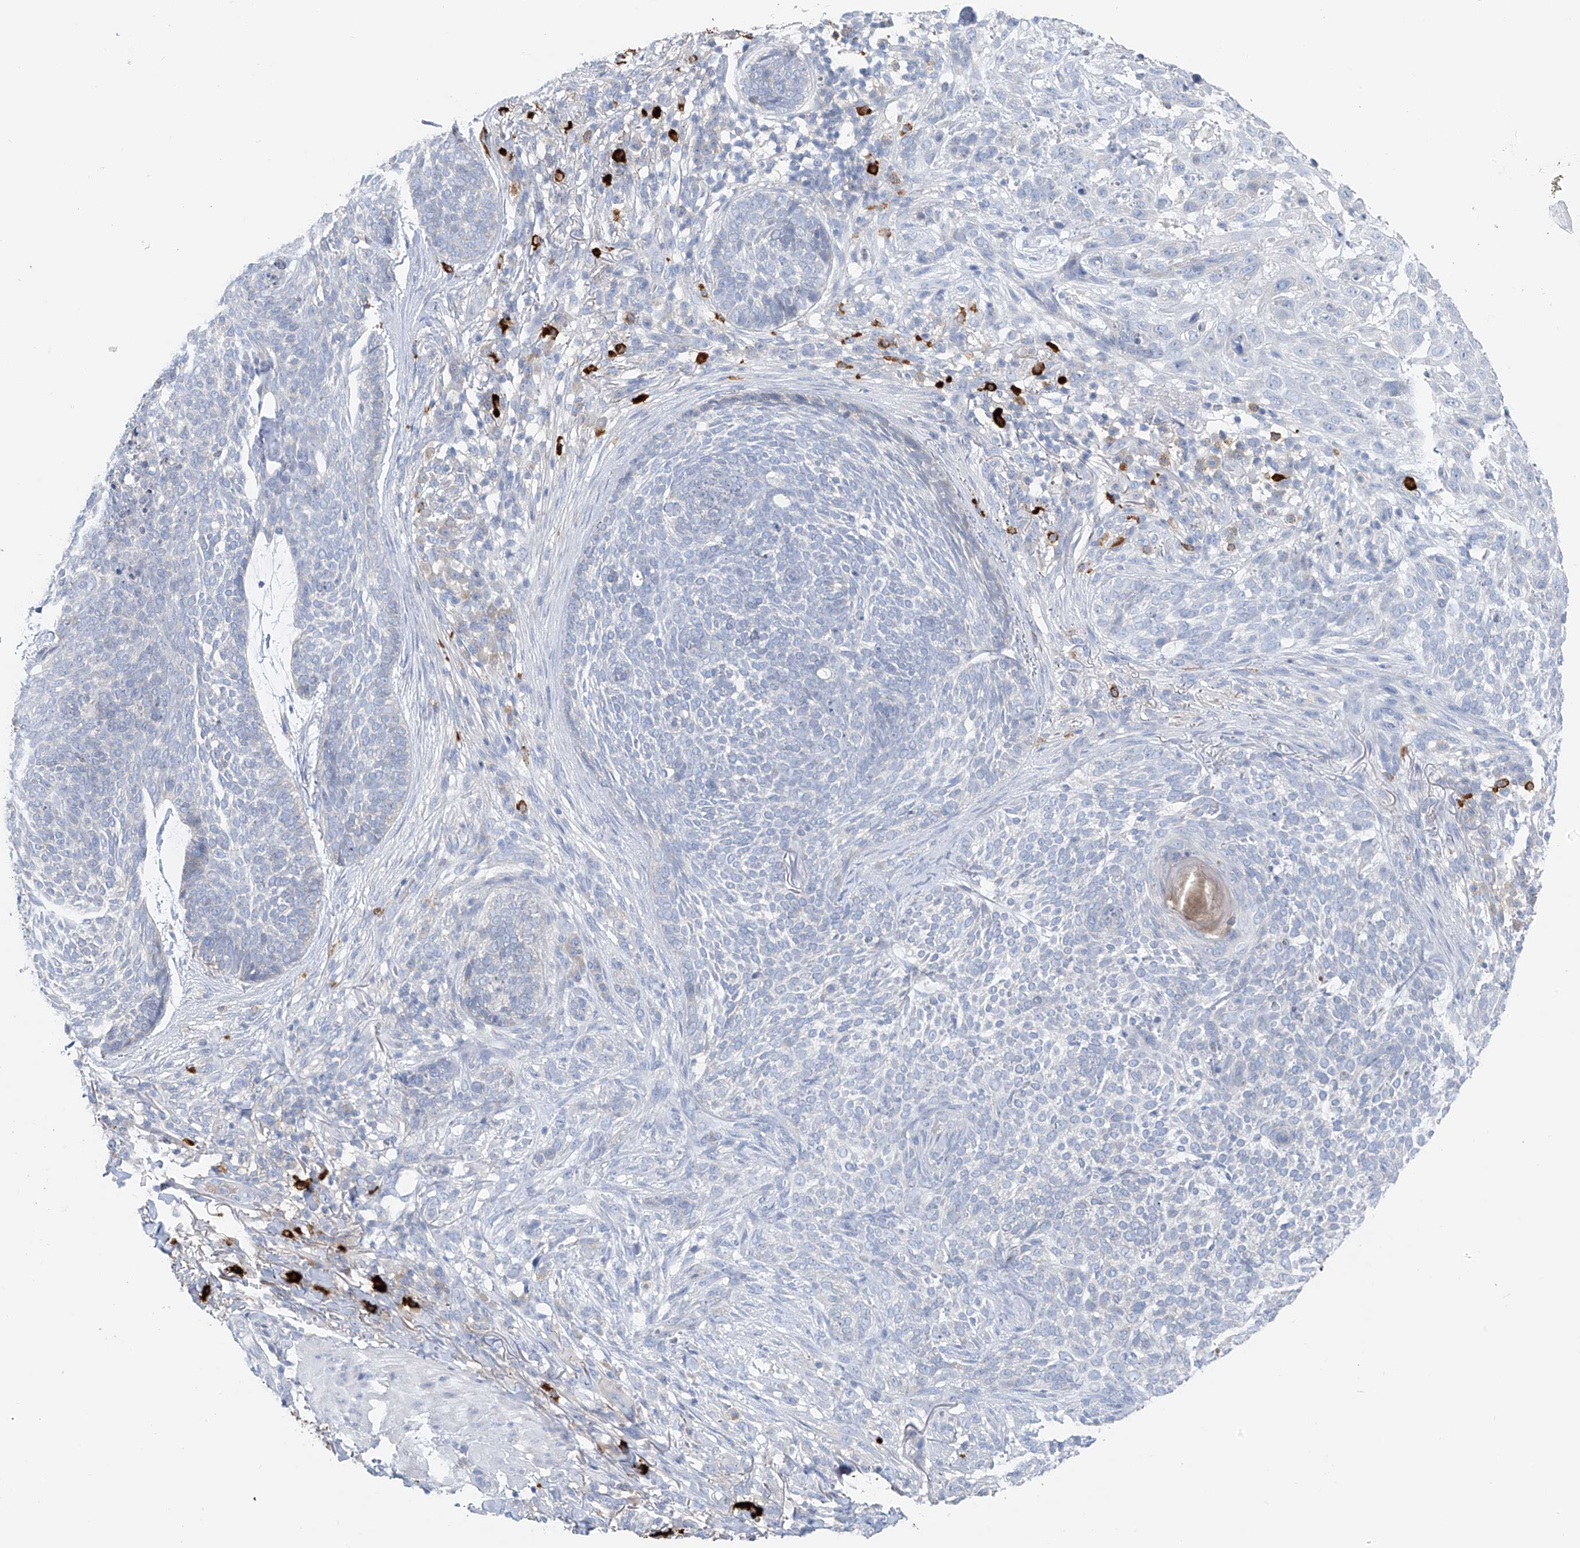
{"staining": {"intensity": "negative", "quantity": "none", "location": "none"}, "tissue": "skin cancer", "cell_type": "Tumor cells", "image_type": "cancer", "snomed": [{"axis": "morphology", "description": "Basal cell carcinoma"}, {"axis": "topography", "description": "Skin"}], "caption": "An immunohistochemistry histopathology image of skin basal cell carcinoma is shown. There is no staining in tumor cells of skin basal cell carcinoma. (Brightfield microscopy of DAB immunohistochemistry (IHC) at high magnification).", "gene": "POMGNT2", "patient": {"sex": "female", "age": 64}}